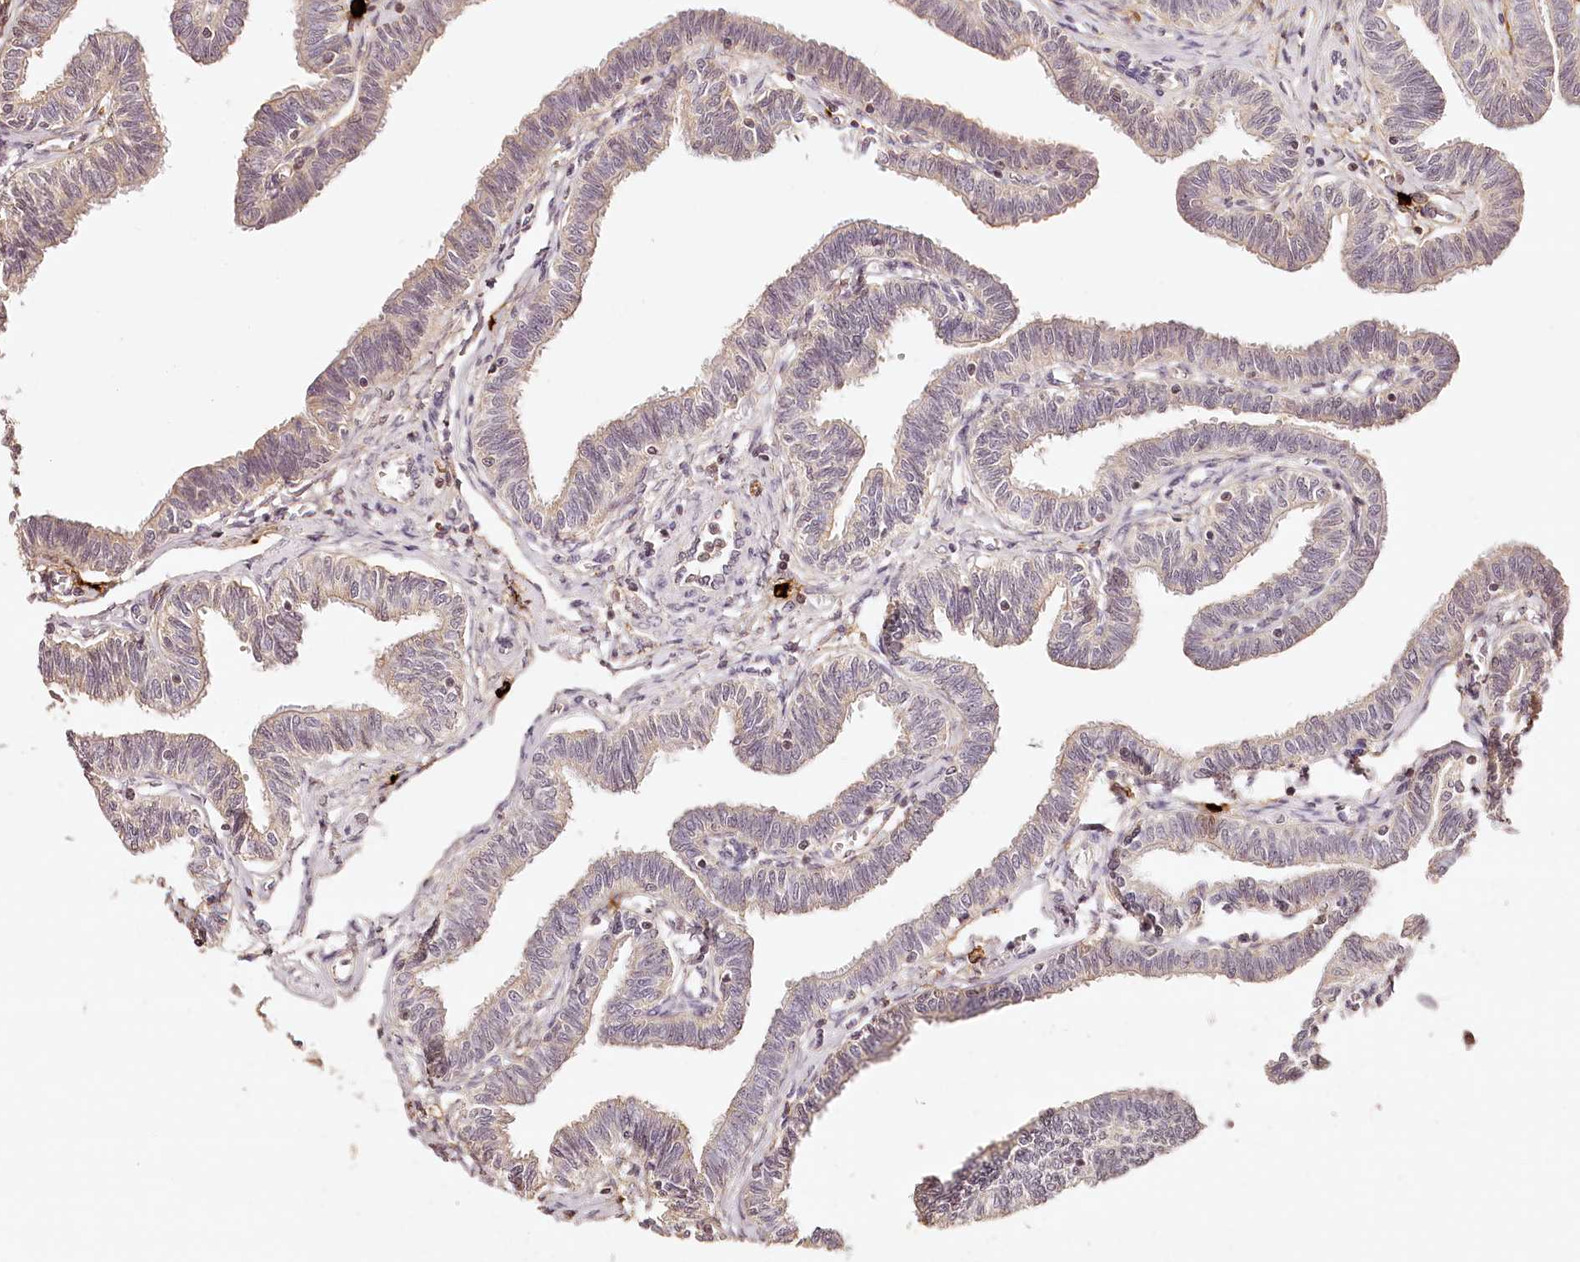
{"staining": {"intensity": "weak", "quantity": "25%-75%", "location": "cytoplasmic/membranous"}, "tissue": "fallopian tube", "cell_type": "Glandular cells", "image_type": "normal", "snomed": [{"axis": "morphology", "description": "Normal tissue, NOS"}, {"axis": "topography", "description": "Fallopian tube"}, {"axis": "topography", "description": "Ovary"}], "caption": "Fallopian tube stained for a protein exhibits weak cytoplasmic/membranous positivity in glandular cells. (Brightfield microscopy of DAB IHC at high magnification).", "gene": "SYNGR1", "patient": {"sex": "female", "age": 23}}